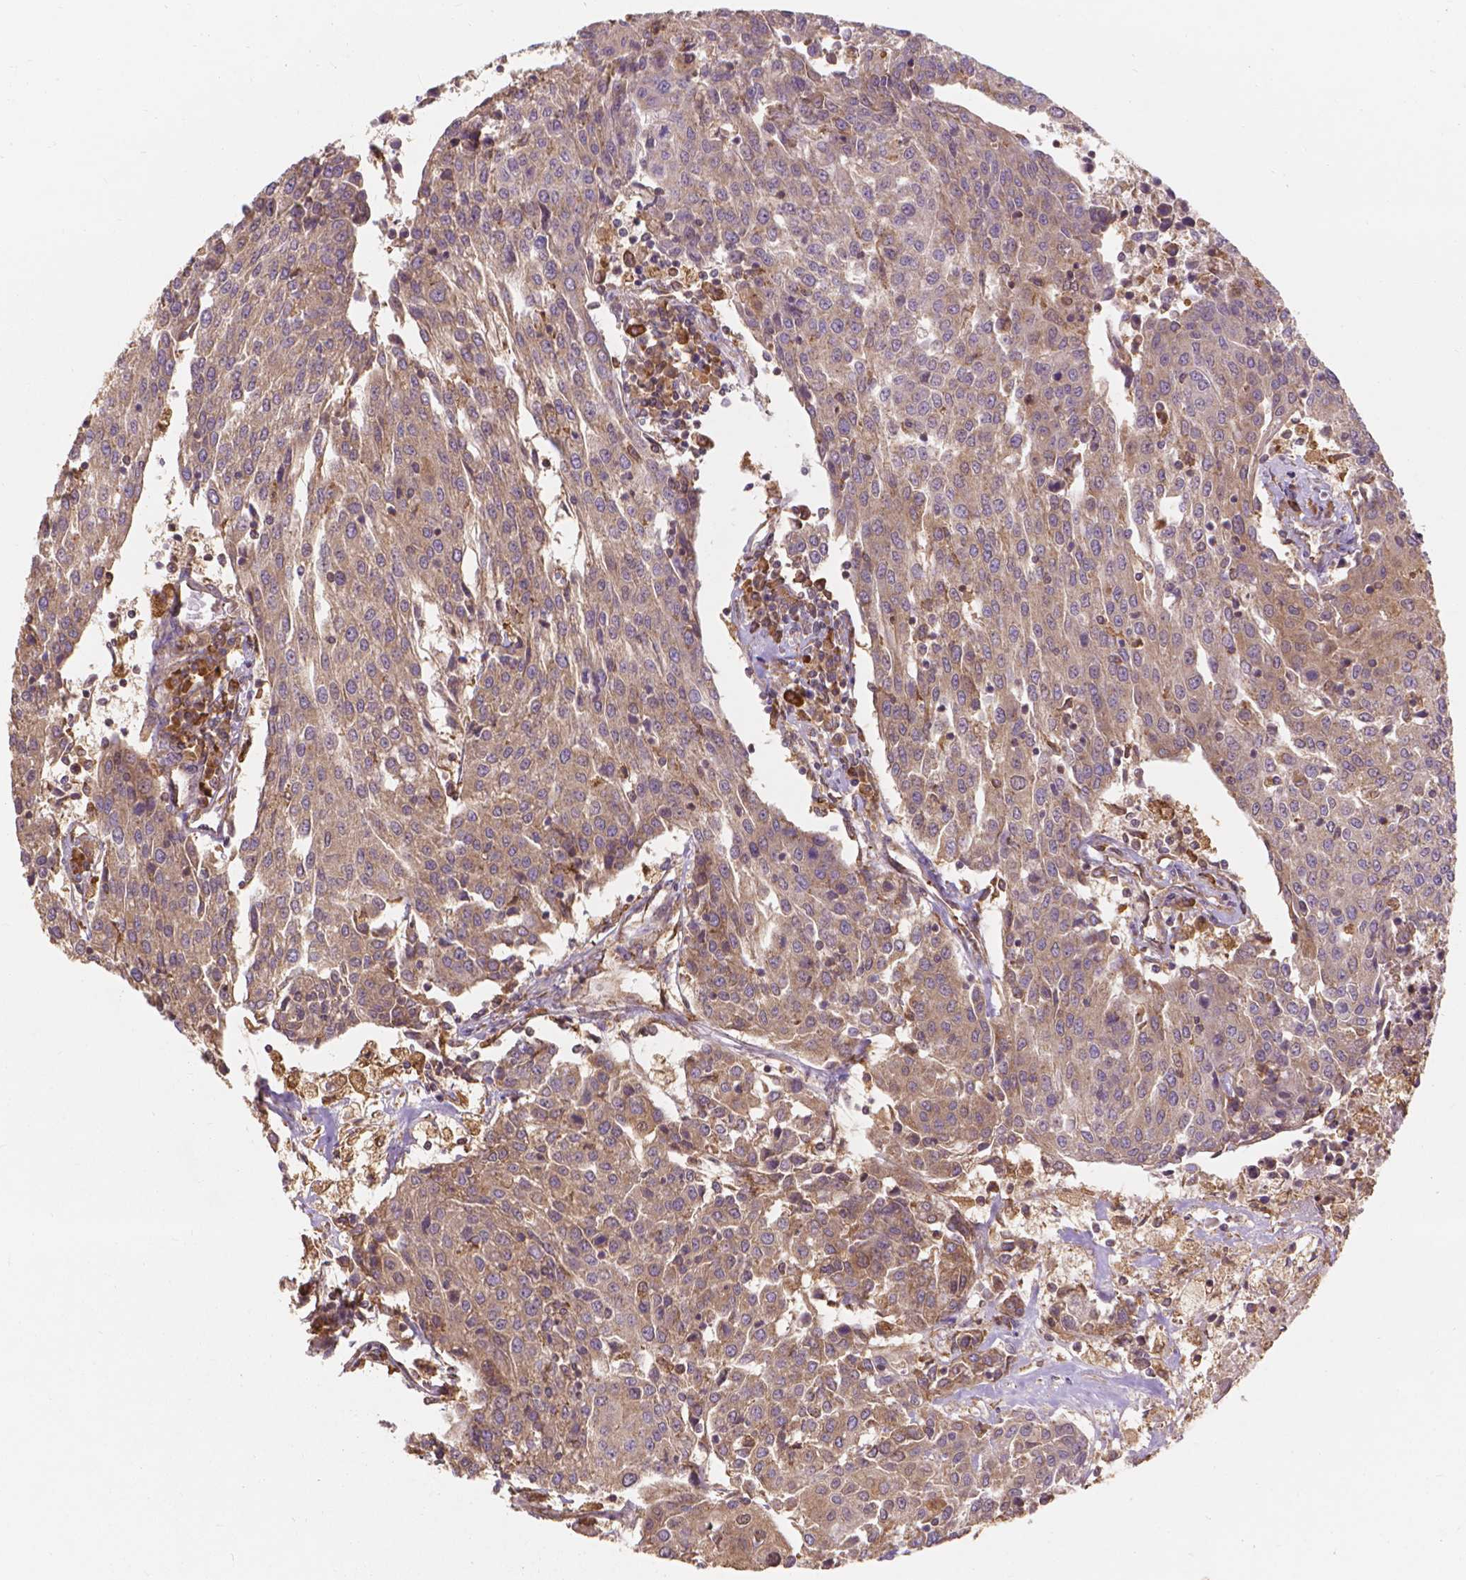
{"staining": {"intensity": "moderate", "quantity": ">75%", "location": "cytoplasmic/membranous"}, "tissue": "urothelial cancer", "cell_type": "Tumor cells", "image_type": "cancer", "snomed": [{"axis": "morphology", "description": "Urothelial carcinoma, High grade"}, {"axis": "topography", "description": "Urinary bladder"}], "caption": "Protein expression by IHC shows moderate cytoplasmic/membranous positivity in about >75% of tumor cells in high-grade urothelial carcinoma.", "gene": "TAB2", "patient": {"sex": "female", "age": 85}}